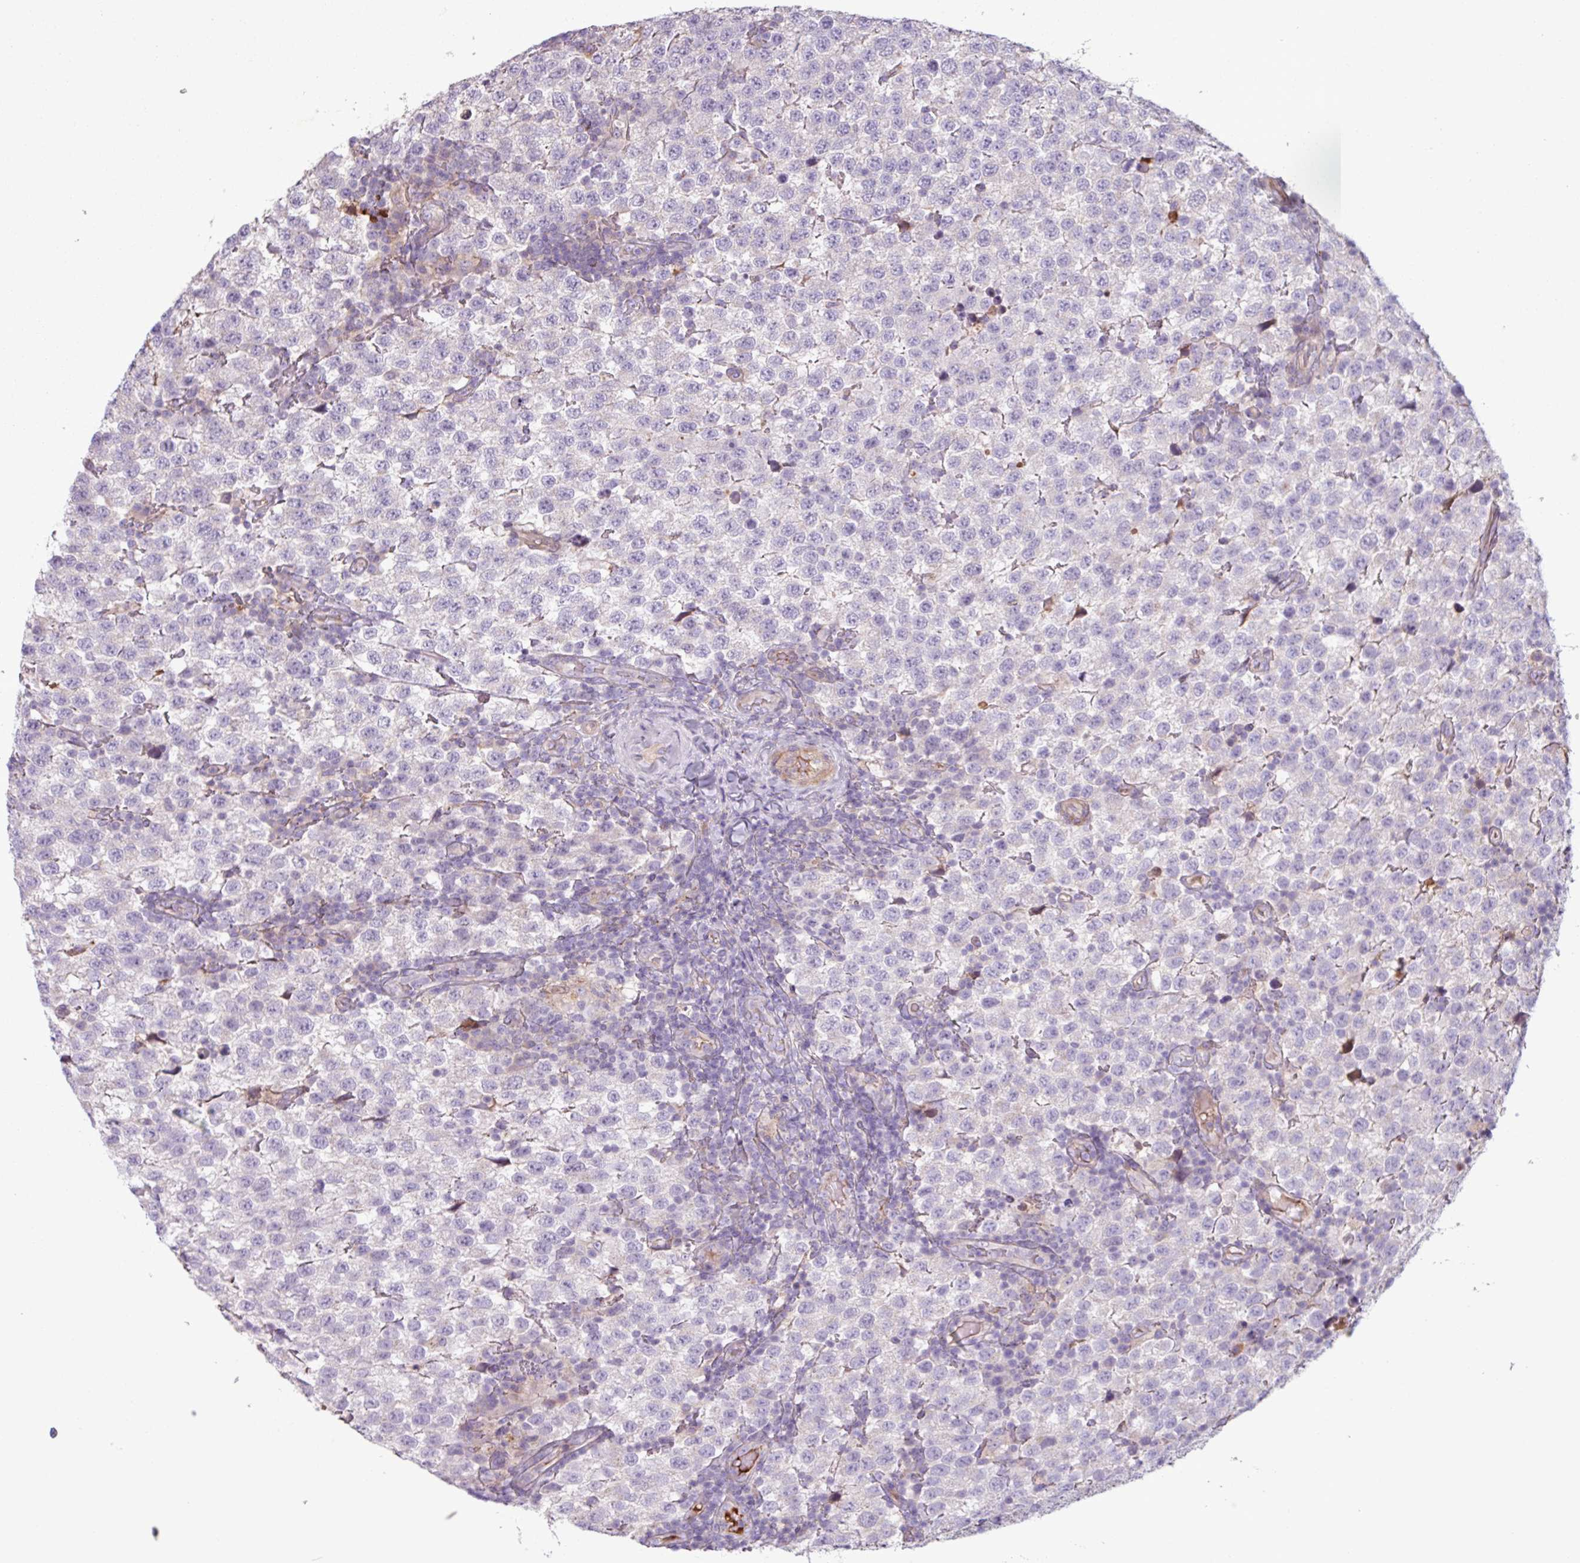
{"staining": {"intensity": "negative", "quantity": "none", "location": "none"}, "tissue": "testis cancer", "cell_type": "Tumor cells", "image_type": "cancer", "snomed": [{"axis": "morphology", "description": "Seminoma, NOS"}, {"axis": "topography", "description": "Testis"}], "caption": "Tumor cells are negative for protein expression in human testis cancer (seminoma).", "gene": "C4B", "patient": {"sex": "male", "age": 34}}